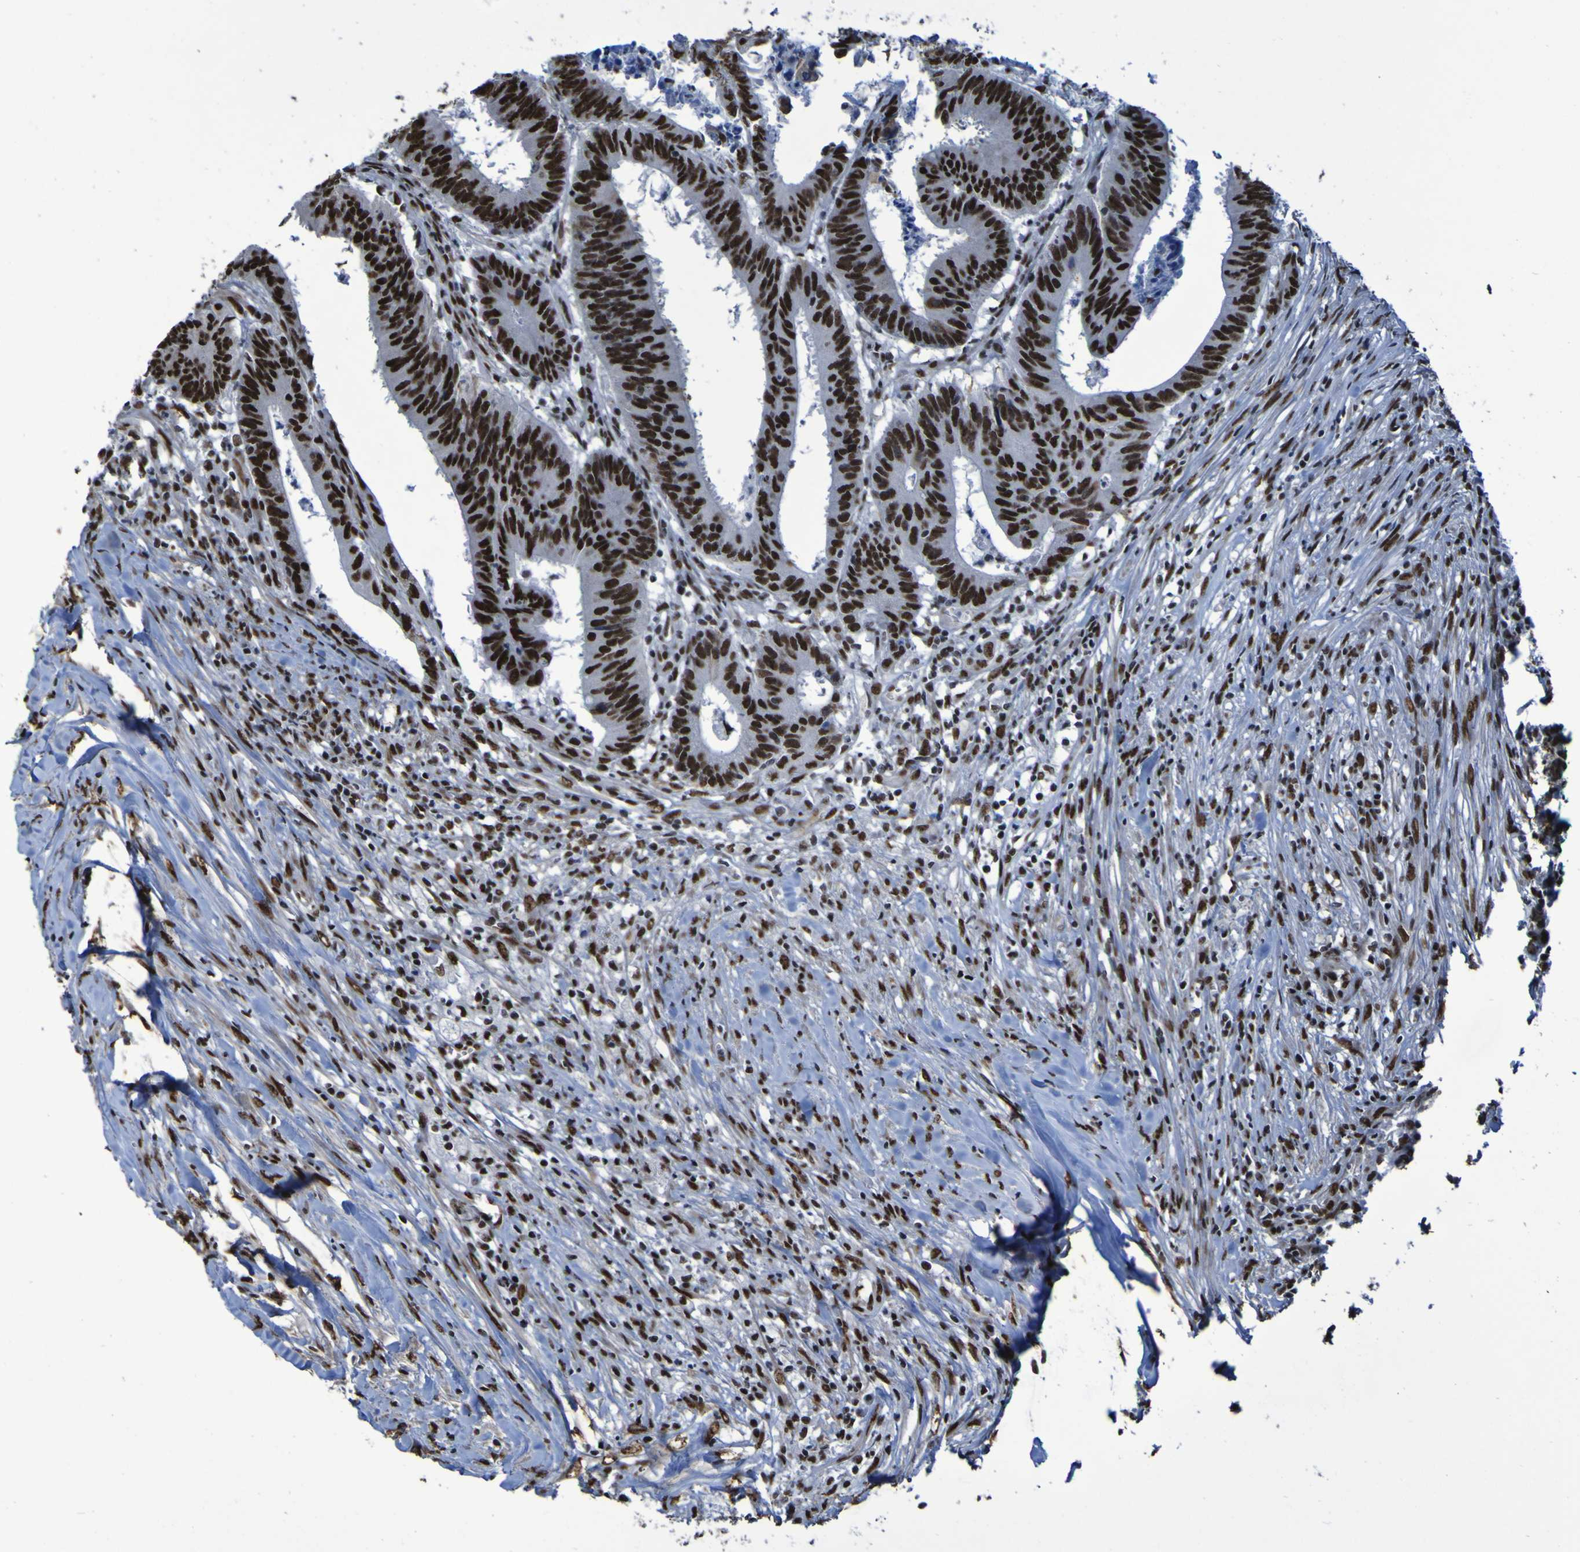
{"staining": {"intensity": "strong", "quantity": ">75%", "location": "nuclear"}, "tissue": "colorectal cancer", "cell_type": "Tumor cells", "image_type": "cancer", "snomed": [{"axis": "morphology", "description": "Adenocarcinoma, NOS"}, {"axis": "topography", "description": "Colon"}], "caption": "A brown stain shows strong nuclear positivity of a protein in human adenocarcinoma (colorectal) tumor cells. (brown staining indicates protein expression, while blue staining denotes nuclei).", "gene": "HNRNPR", "patient": {"sex": "male", "age": 45}}